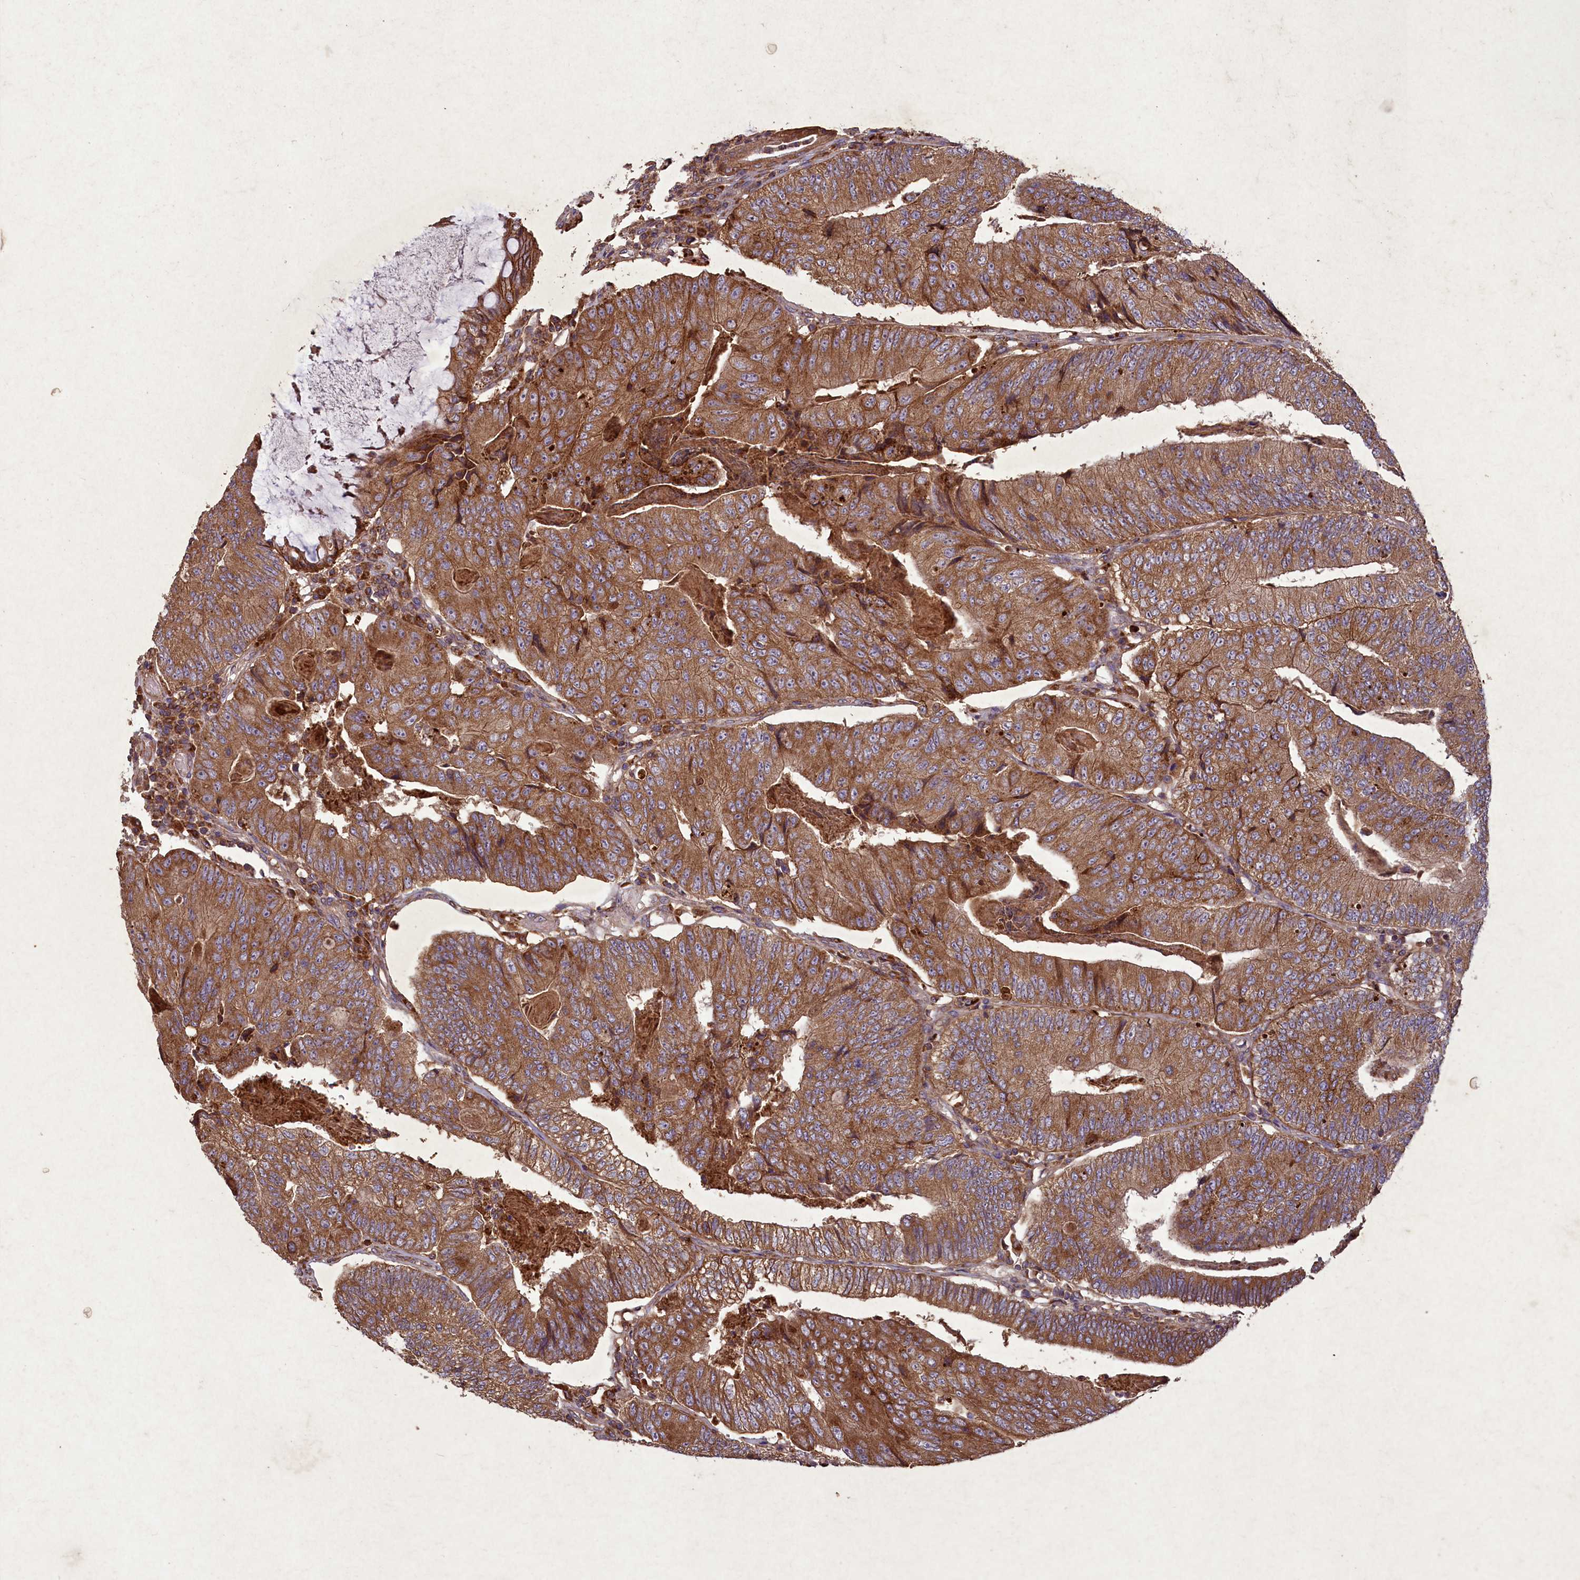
{"staining": {"intensity": "moderate", "quantity": ">75%", "location": "cytoplasmic/membranous"}, "tissue": "colorectal cancer", "cell_type": "Tumor cells", "image_type": "cancer", "snomed": [{"axis": "morphology", "description": "Adenocarcinoma, NOS"}, {"axis": "topography", "description": "Colon"}], "caption": "Protein analysis of colorectal adenocarcinoma tissue displays moderate cytoplasmic/membranous positivity in about >75% of tumor cells. (Brightfield microscopy of DAB IHC at high magnification).", "gene": "CIAO2B", "patient": {"sex": "female", "age": 67}}